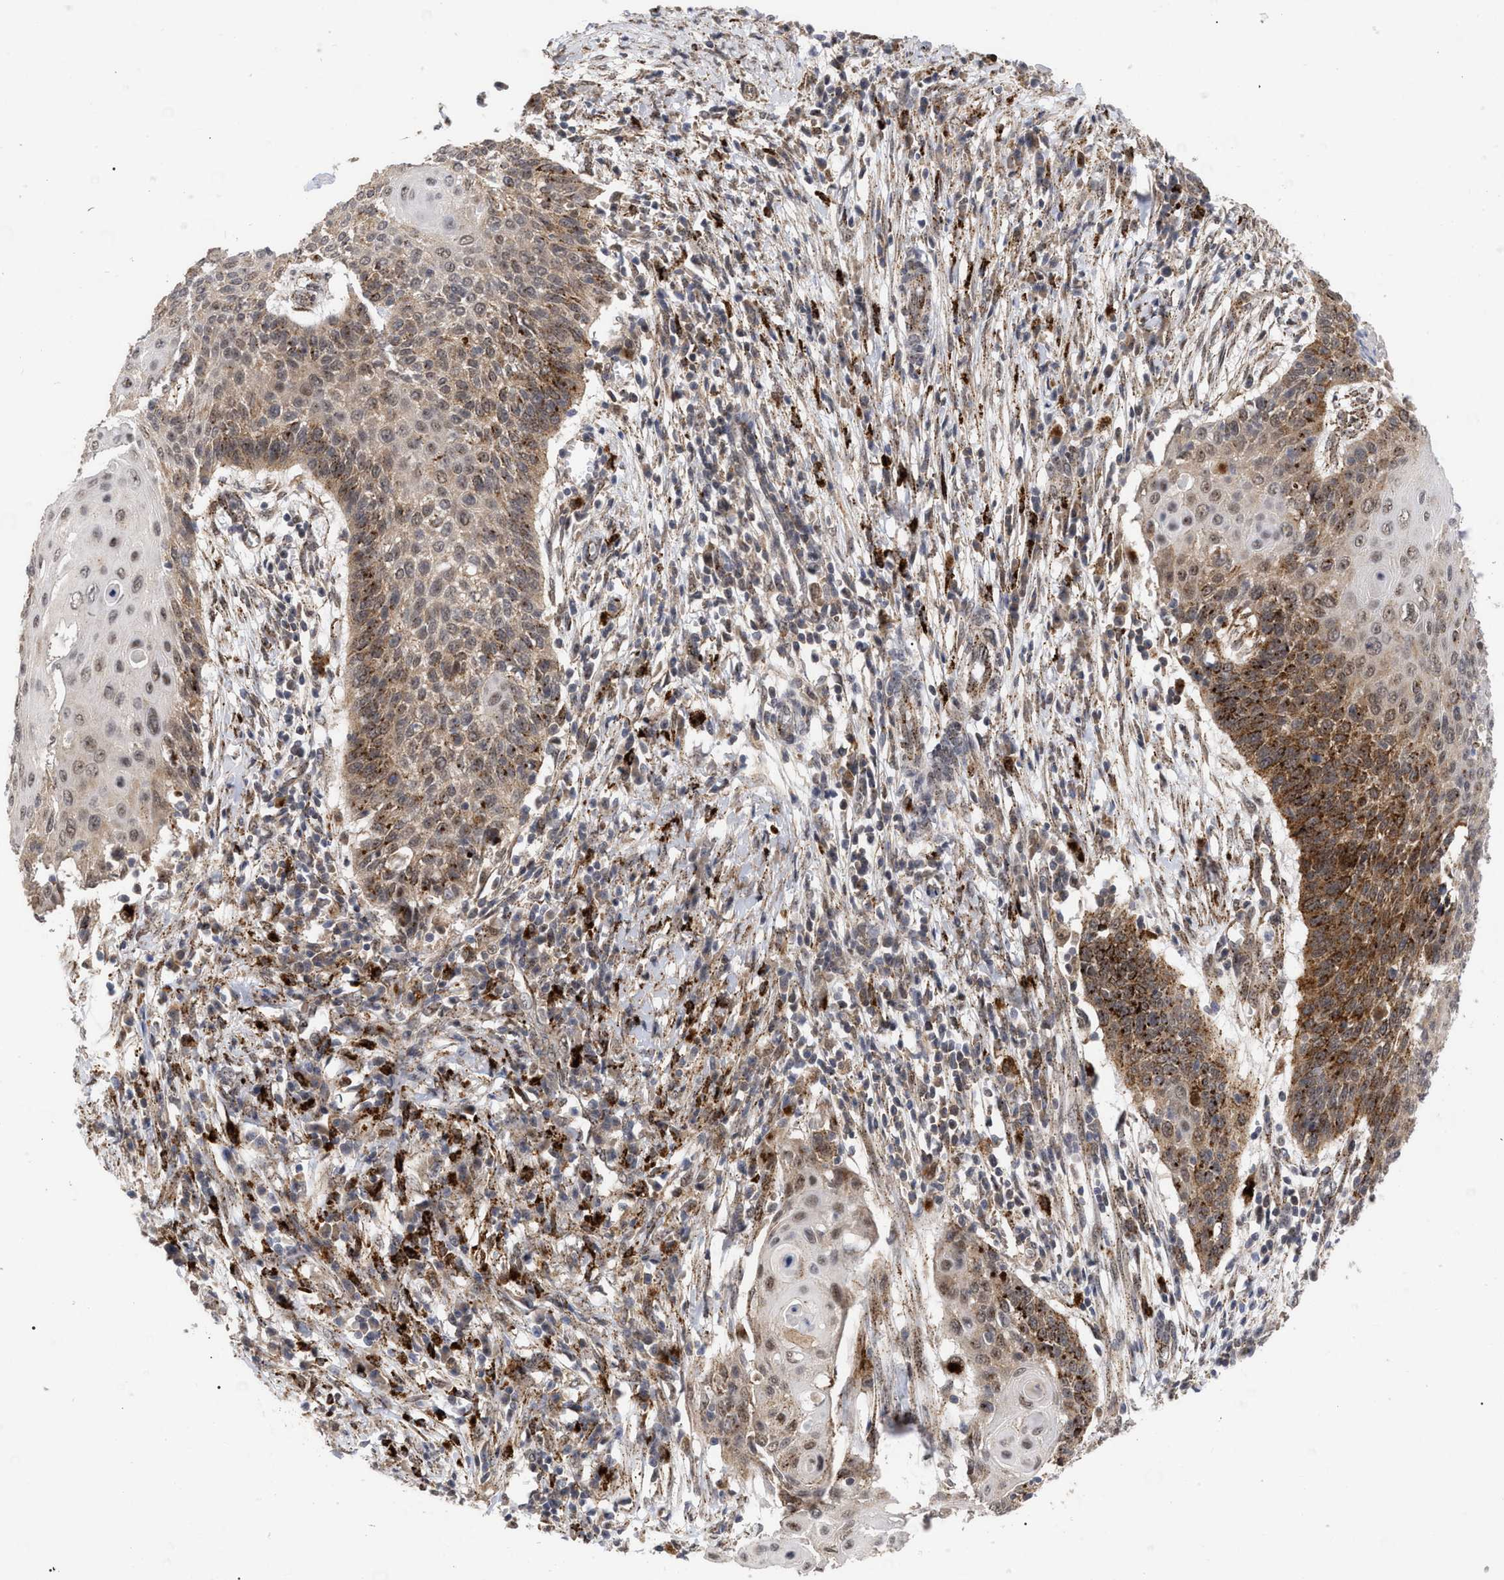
{"staining": {"intensity": "moderate", "quantity": "25%-75%", "location": "cytoplasmic/membranous,nuclear"}, "tissue": "cervical cancer", "cell_type": "Tumor cells", "image_type": "cancer", "snomed": [{"axis": "morphology", "description": "Squamous cell carcinoma, NOS"}, {"axis": "topography", "description": "Cervix"}], "caption": "Moderate cytoplasmic/membranous and nuclear expression is seen in approximately 25%-75% of tumor cells in squamous cell carcinoma (cervical).", "gene": "UPF1", "patient": {"sex": "female", "age": 39}}